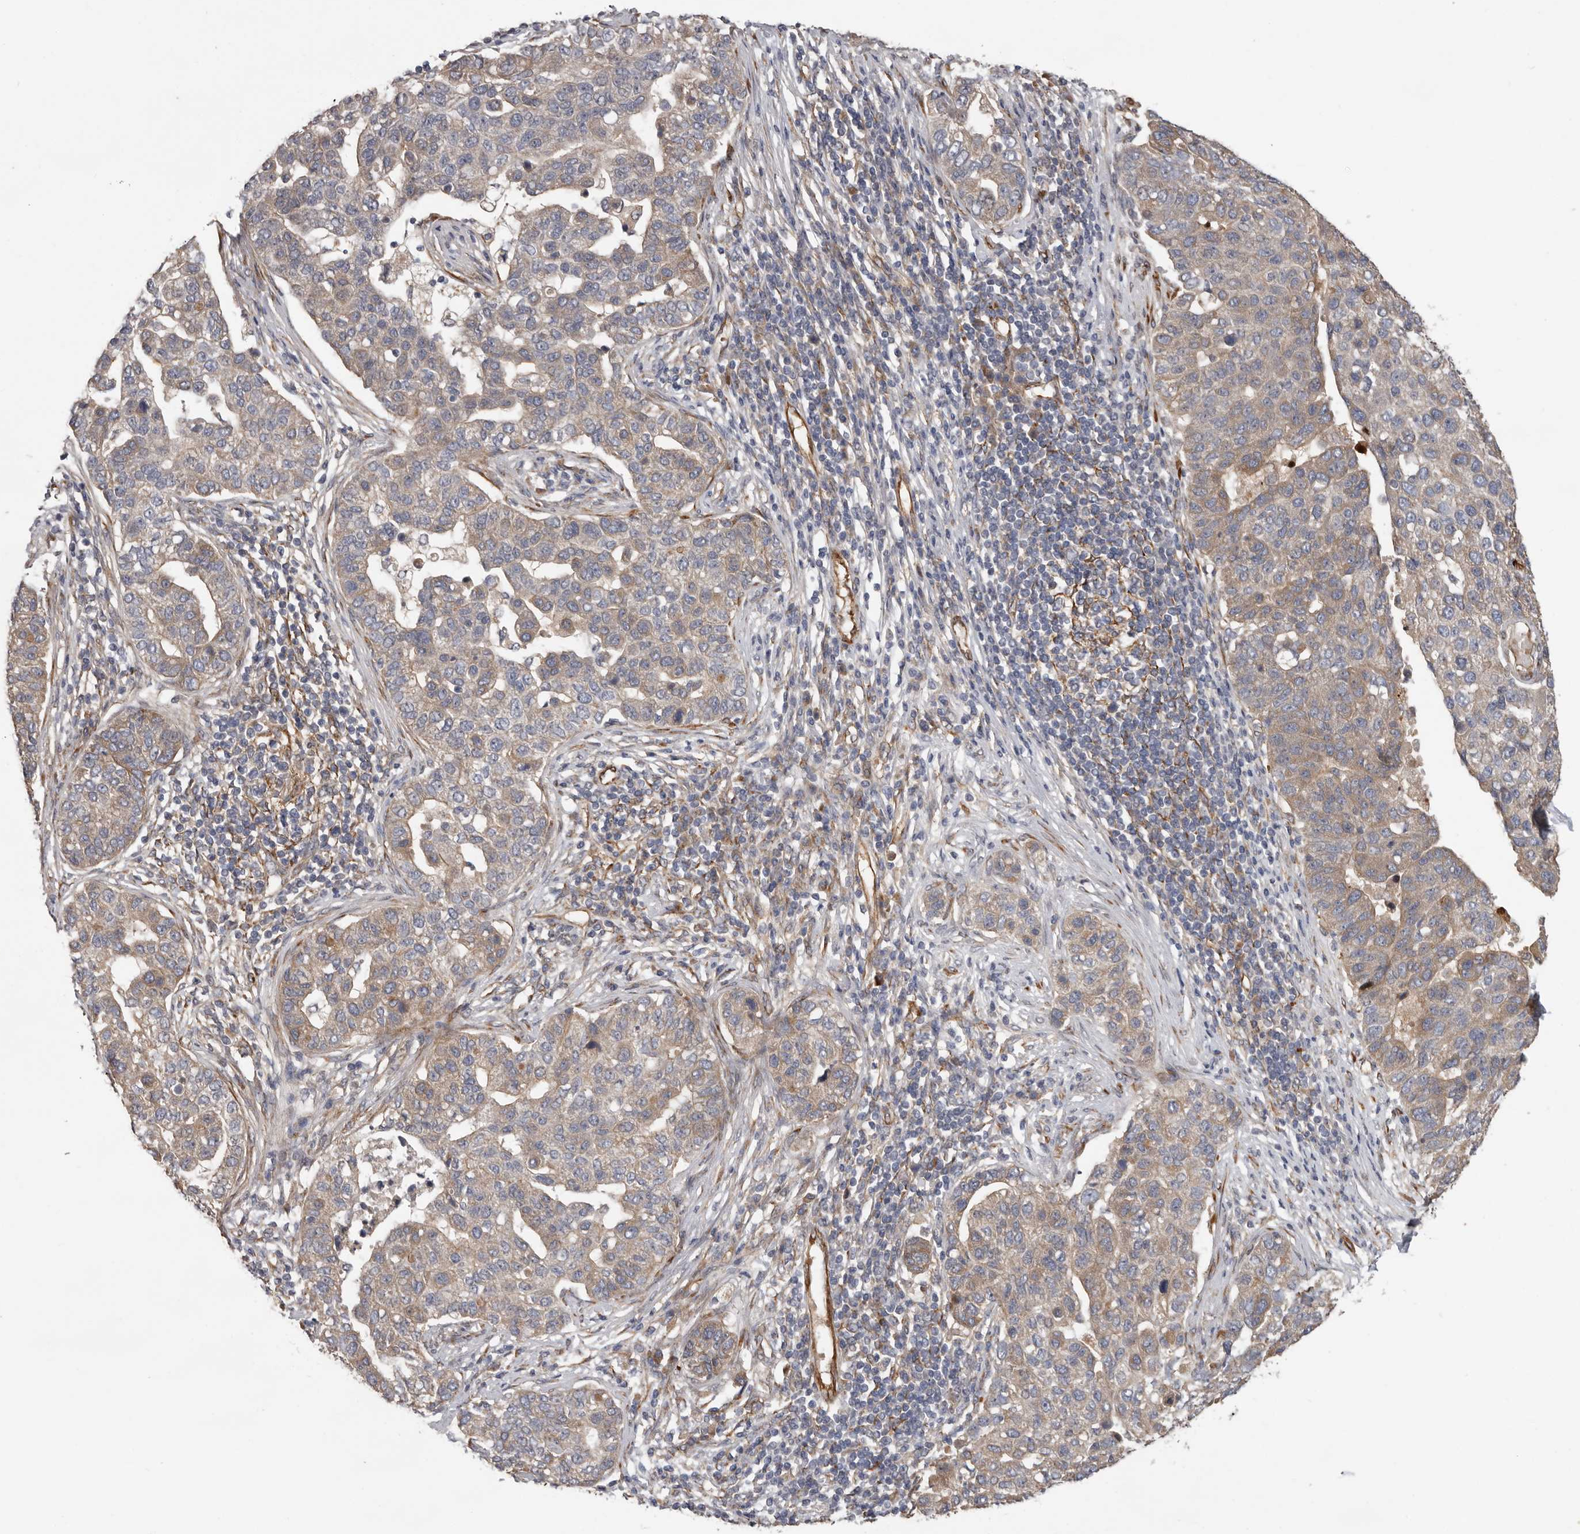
{"staining": {"intensity": "moderate", "quantity": "<25%", "location": "cytoplasmic/membranous"}, "tissue": "pancreatic cancer", "cell_type": "Tumor cells", "image_type": "cancer", "snomed": [{"axis": "morphology", "description": "Adenocarcinoma, NOS"}, {"axis": "topography", "description": "Pancreas"}], "caption": "Immunohistochemistry (IHC) (DAB) staining of human pancreatic cancer demonstrates moderate cytoplasmic/membranous protein positivity in approximately <25% of tumor cells.", "gene": "MTF1", "patient": {"sex": "female", "age": 61}}